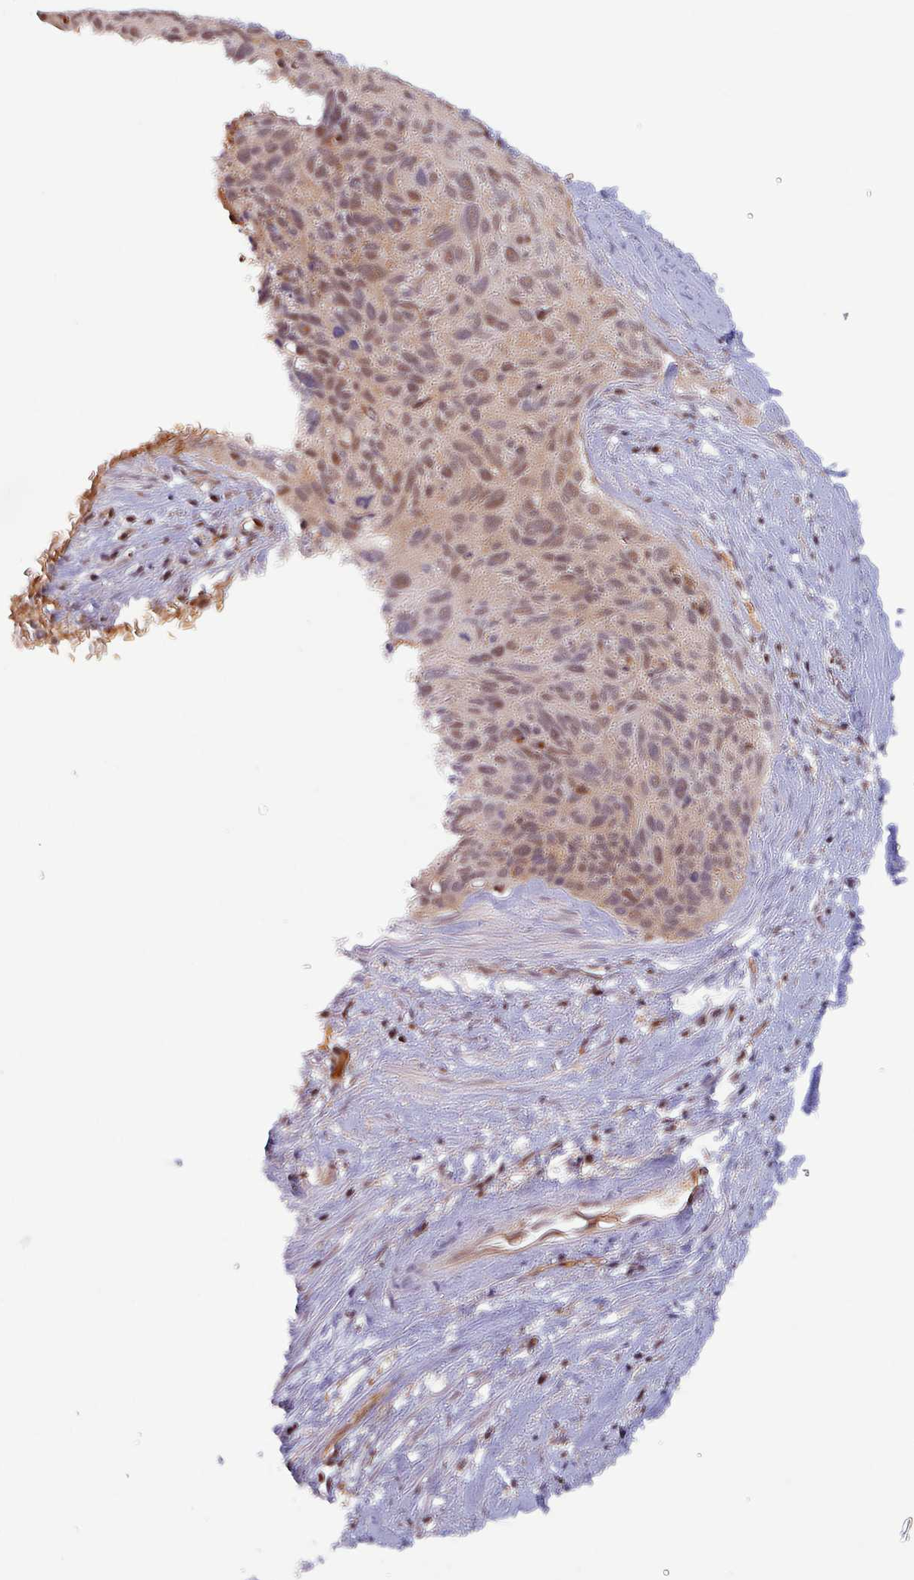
{"staining": {"intensity": "moderate", "quantity": "<25%", "location": "cytoplasmic/membranous,nuclear"}, "tissue": "cervical cancer", "cell_type": "Tumor cells", "image_type": "cancer", "snomed": [{"axis": "morphology", "description": "Squamous cell carcinoma, NOS"}, {"axis": "topography", "description": "Cervix"}], "caption": "About <25% of tumor cells in human cervical cancer (squamous cell carcinoma) demonstrate moderate cytoplasmic/membranous and nuclear protein positivity as visualized by brown immunohistochemical staining.", "gene": "PSMB8", "patient": {"sex": "female", "age": 55}}